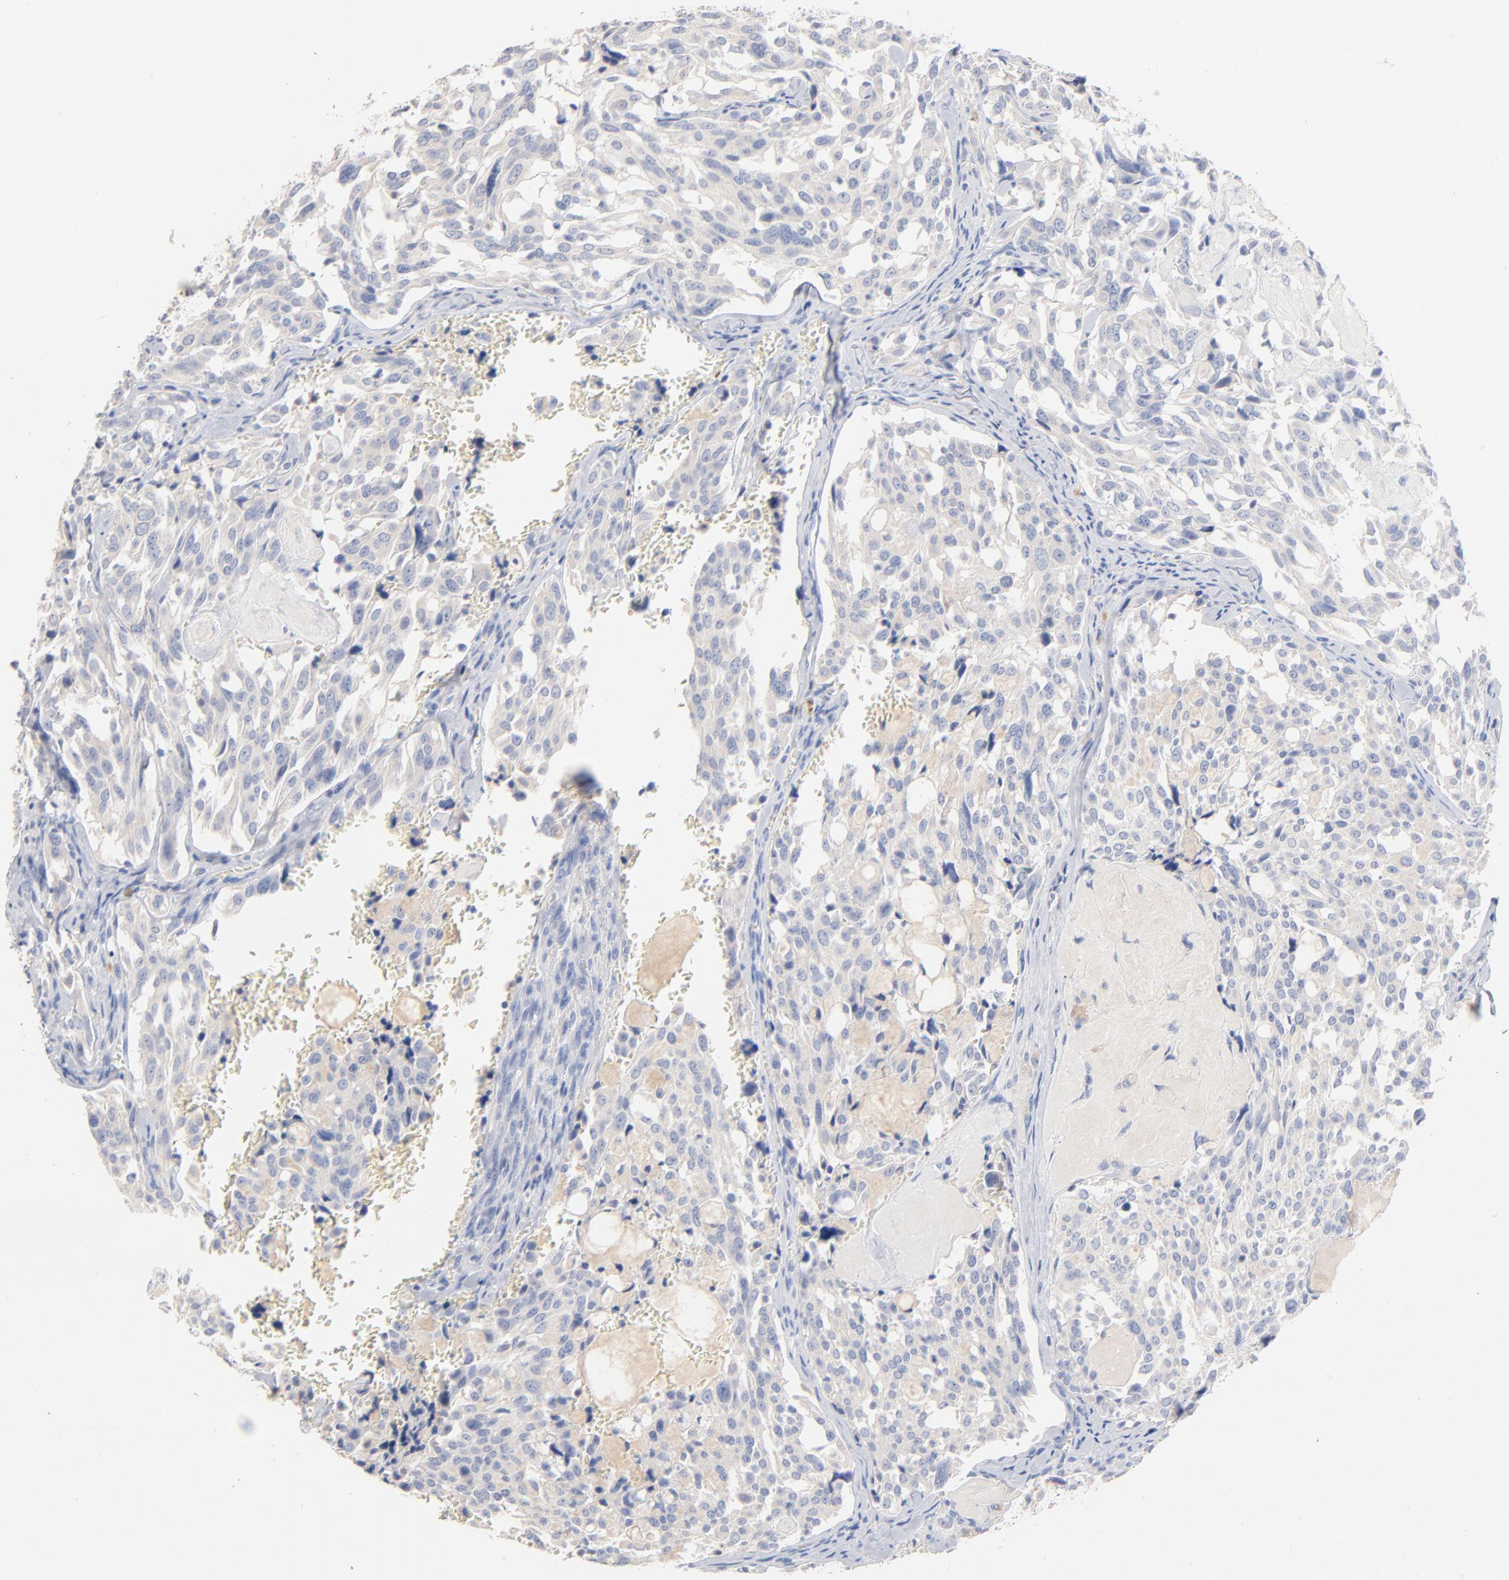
{"staining": {"intensity": "negative", "quantity": "none", "location": "none"}, "tissue": "thyroid cancer", "cell_type": "Tumor cells", "image_type": "cancer", "snomed": [{"axis": "morphology", "description": "Carcinoma, NOS"}, {"axis": "morphology", "description": "Carcinoid, malignant, NOS"}, {"axis": "topography", "description": "Thyroid gland"}], "caption": "Tumor cells are negative for protein expression in human carcinoid (malignant) (thyroid).", "gene": "CPS1", "patient": {"sex": "male", "age": 33}}